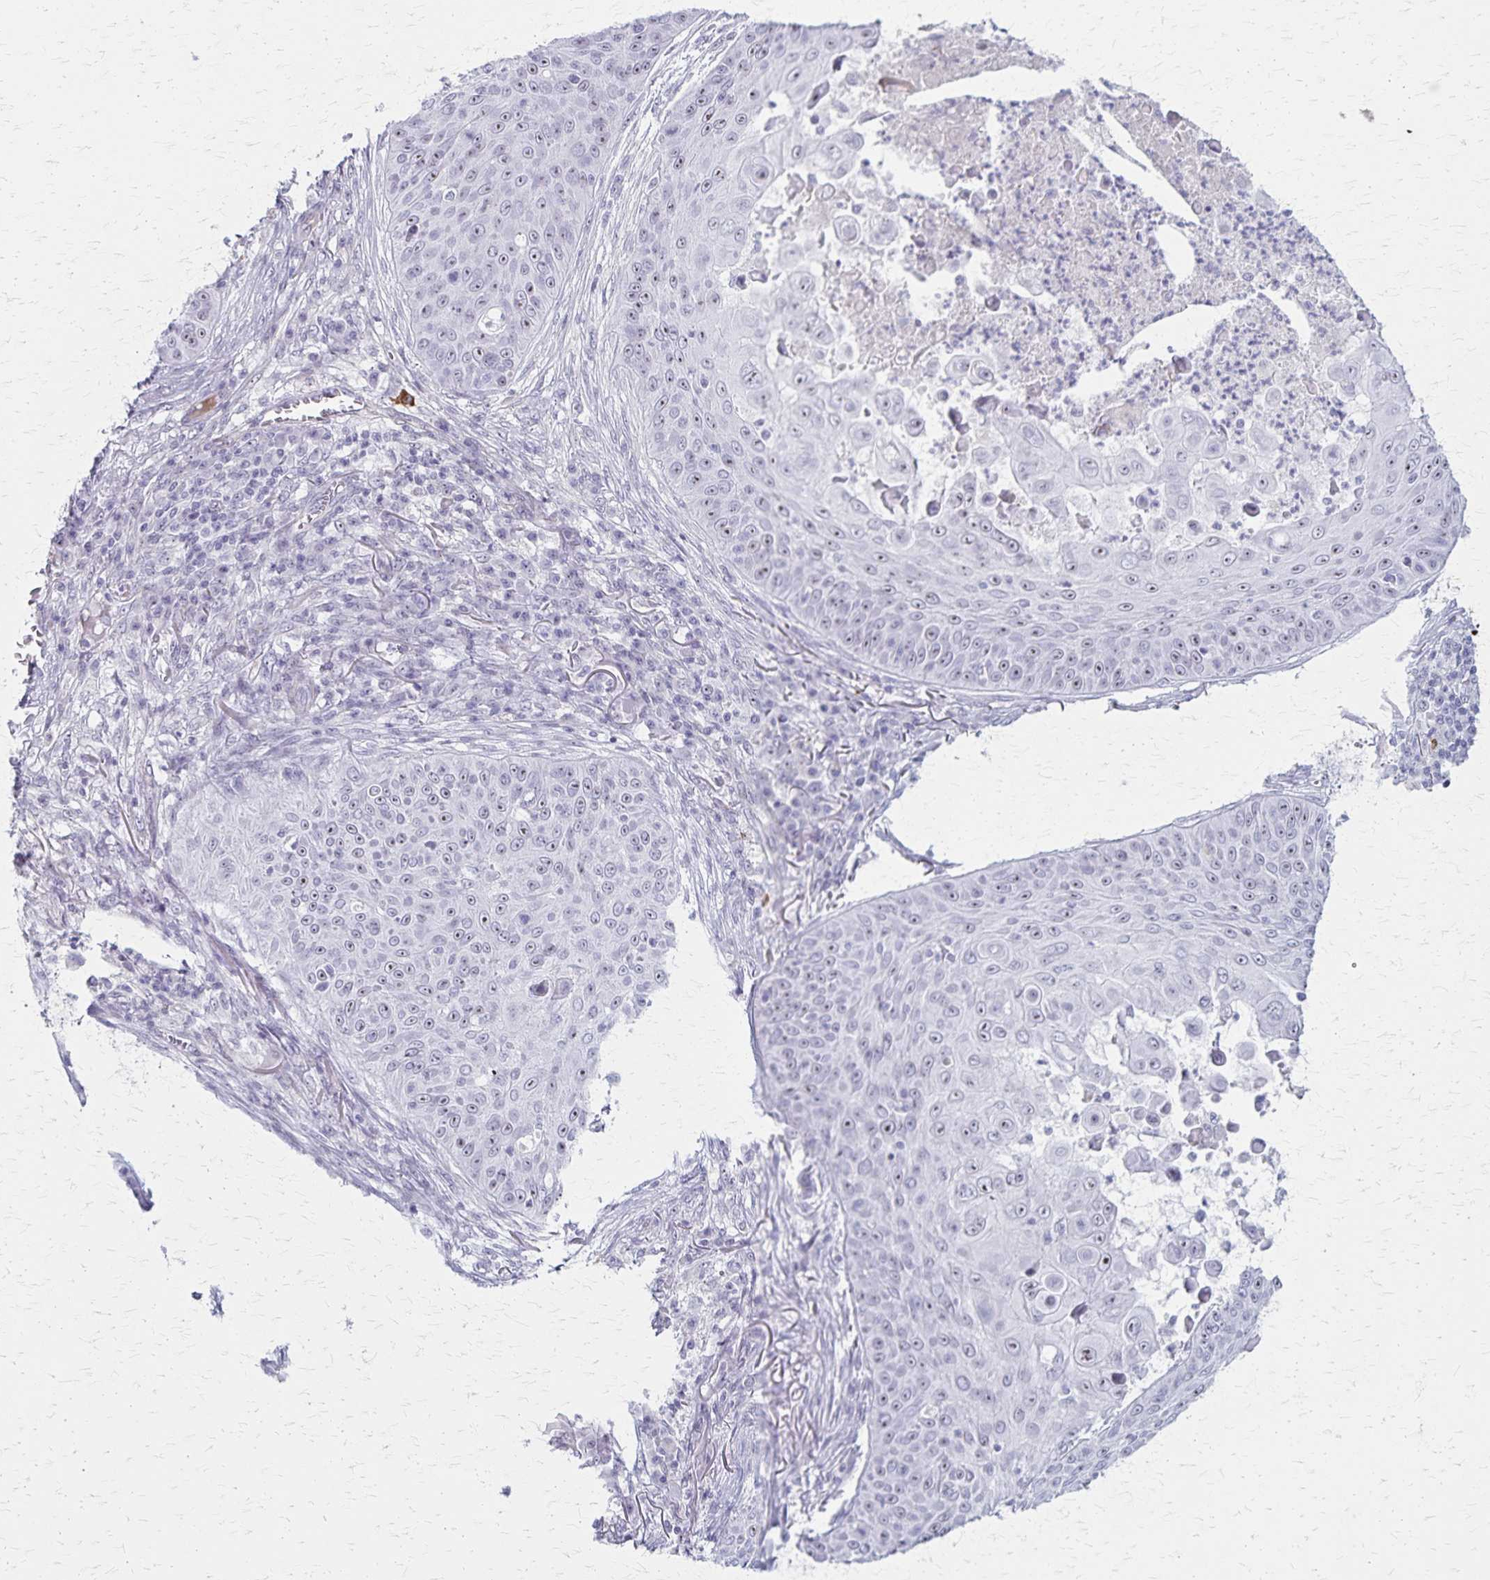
{"staining": {"intensity": "moderate", "quantity": "25%-75%", "location": "nuclear"}, "tissue": "skin cancer", "cell_type": "Tumor cells", "image_type": "cancer", "snomed": [{"axis": "morphology", "description": "Squamous cell carcinoma, NOS"}, {"axis": "topography", "description": "Skin"}], "caption": "Immunohistochemistry (DAB (3,3'-diaminobenzidine)) staining of human skin cancer (squamous cell carcinoma) demonstrates moderate nuclear protein staining in approximately 25%-75% of tumor cells.", "gene": "DLK2", "patient": {"sex": "male", "age": 82}}